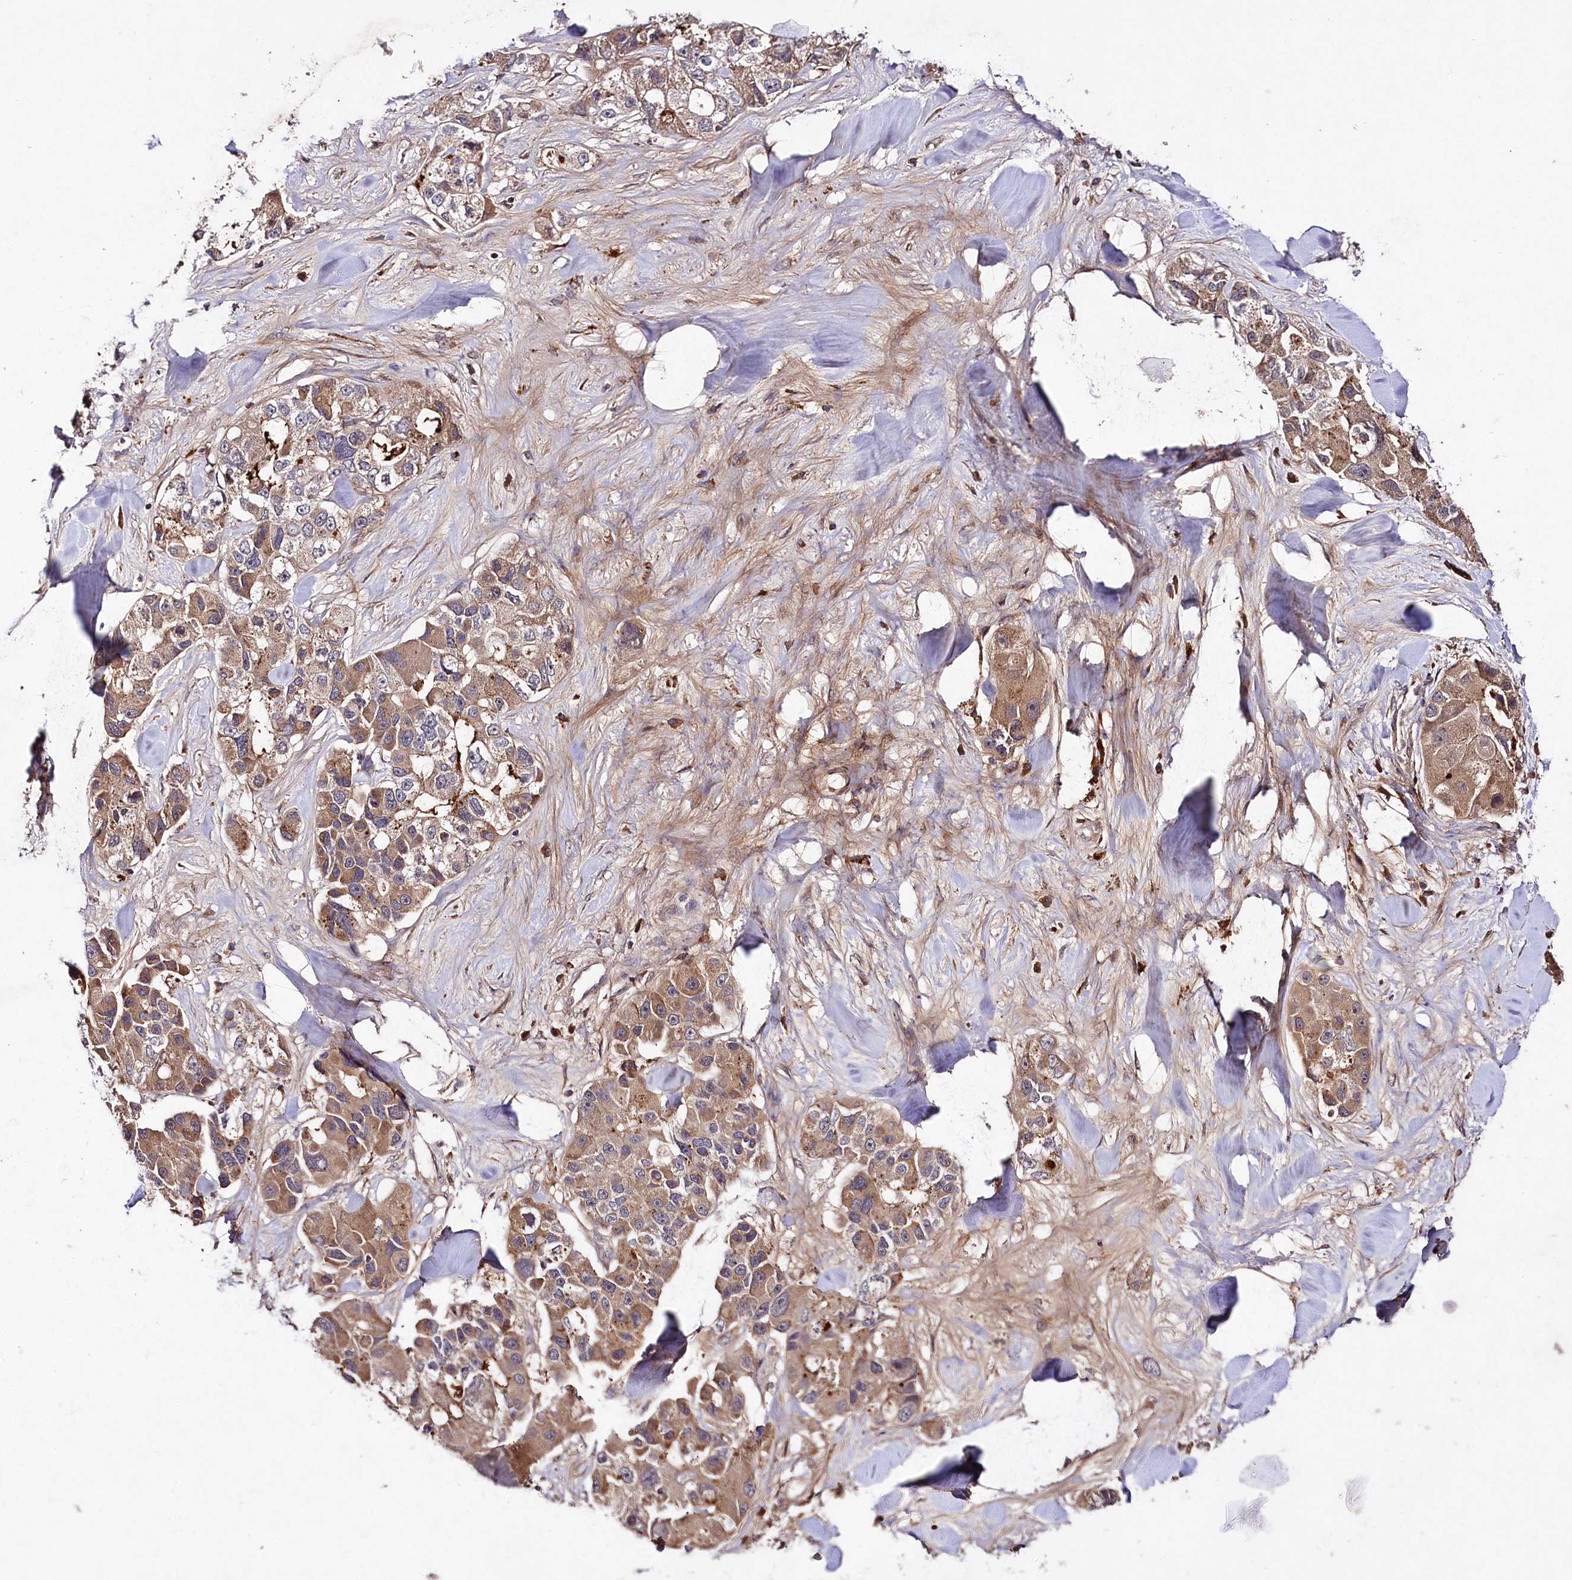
{"staining": {"intensity": "moderate", "quantity": ">75%", "location": "cytoplasmic/membranous"}, "tissue": "lung cancer", "cell_type": "Tumor cells", "image_type": "cancer", "snomed": [{"axis": "morphology", "description": "Adenocarcinoma, NOS"}, {"axis": "topography", "description": "Lung"}], "caption": "DAB (3,3'-diaminobenzidine) immunohistochemical staining of lung cancer shows moderate cytoplasmic/membranous protein expression in approximately >75% of tumor cells.", "gene": "TNPO3", "patient": {"sex": "female", "age": 54}}